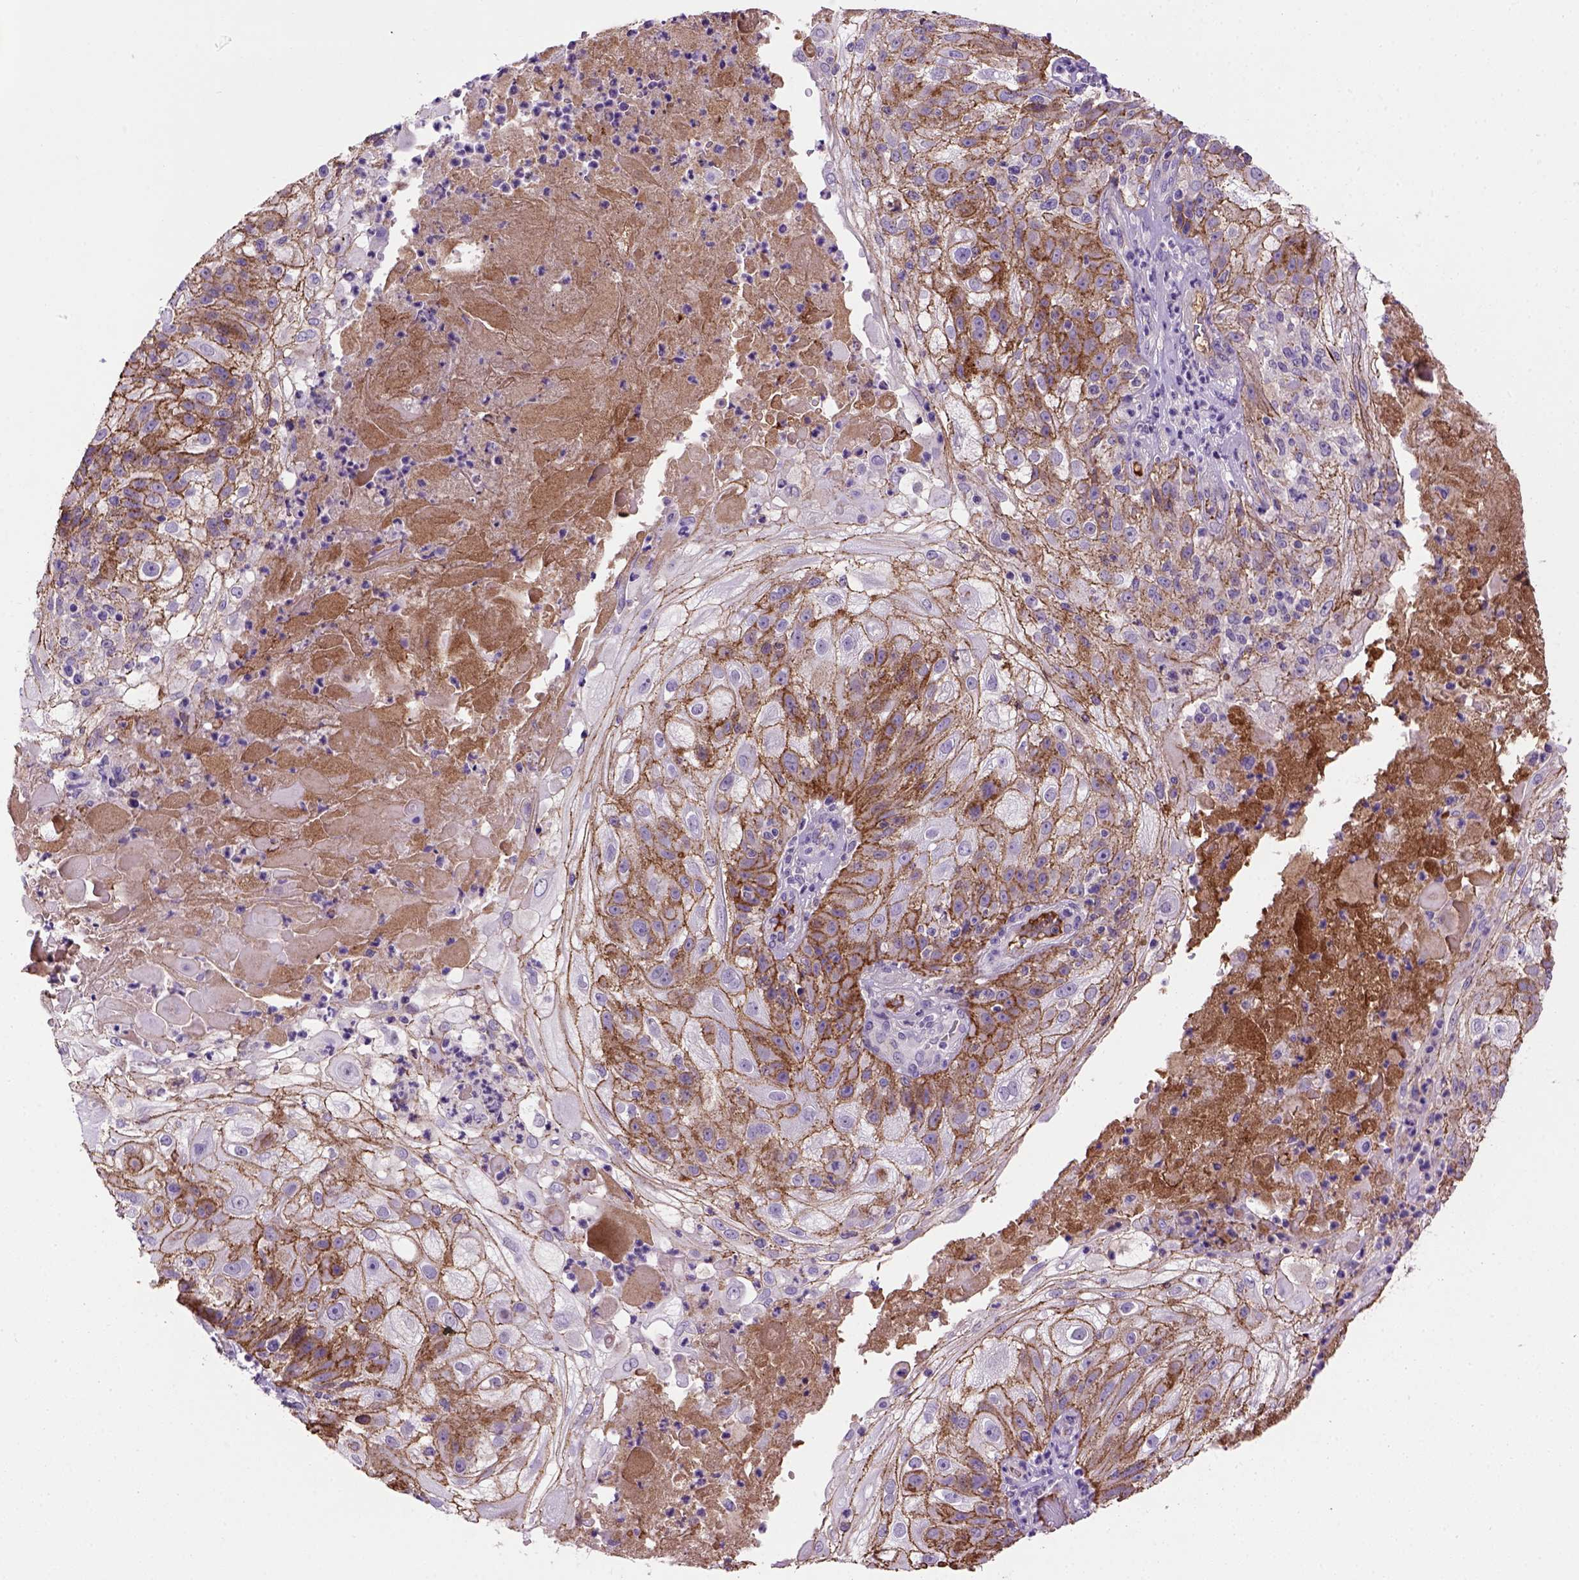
{"staining": {"intensity": "weak", "quantity": ">75%", "location": "cytoplasmic/membranous"}, "tissue": "skin cancer", "cell_type": "Tumor cells", "image_type": "cancer", "snomed": [{"axis": "morphology", "description": "Normal tissue, NOS"}, {"axis": "morphology", "description": "Squamous cell carcinoma, NOS"}, {"axis": "topography", "description": "Skin"}], "caption": "The image shows staining of squamous cell carcinoma (skin), revealing weak cytoplasmic/membranous protein expression (brown color) within tumor cells.", "gene": "CDH1", "patient": {"sex": "female", "age": 83}}